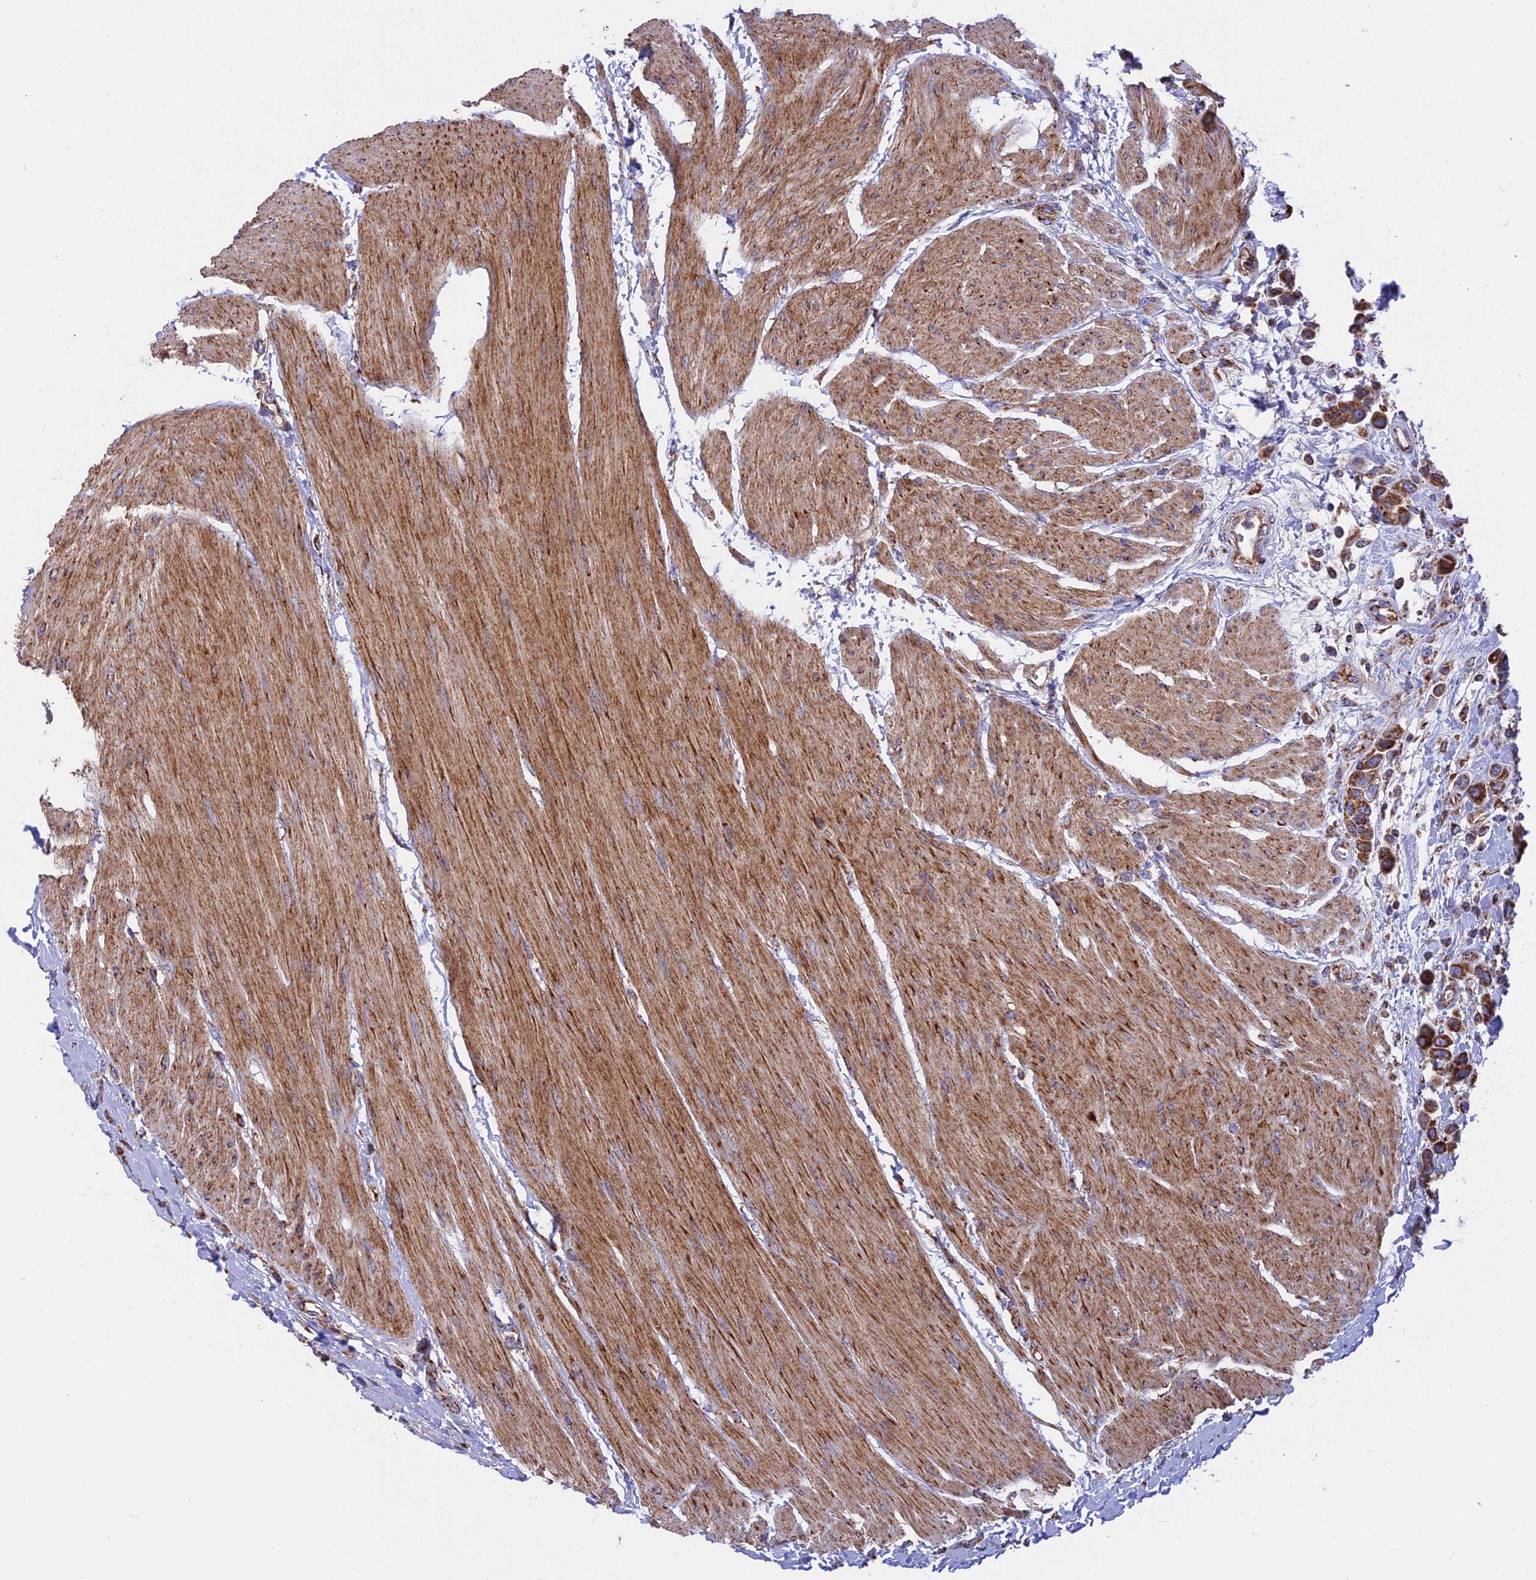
{"staining": {"intensity": "strong", "quantity": ">75%", "location": "cytoplasmic/membranous"}, "tissue": "urothelial cancer", "cell_type": "Tumor cells", "image_type": "cancer", "snomed": [{"axis": "morphology", "description": "Urothelial carcinoma, High grade"}, {"axis": "topography", "description": "Urinary bladder"}], "caption": "Tumor cells show strong cytoplasmic/membranous staining in about >75% of cells in urothelial cancer.", "gene": "UQCRB", "patient": {"sex": "male", "age": 50}}